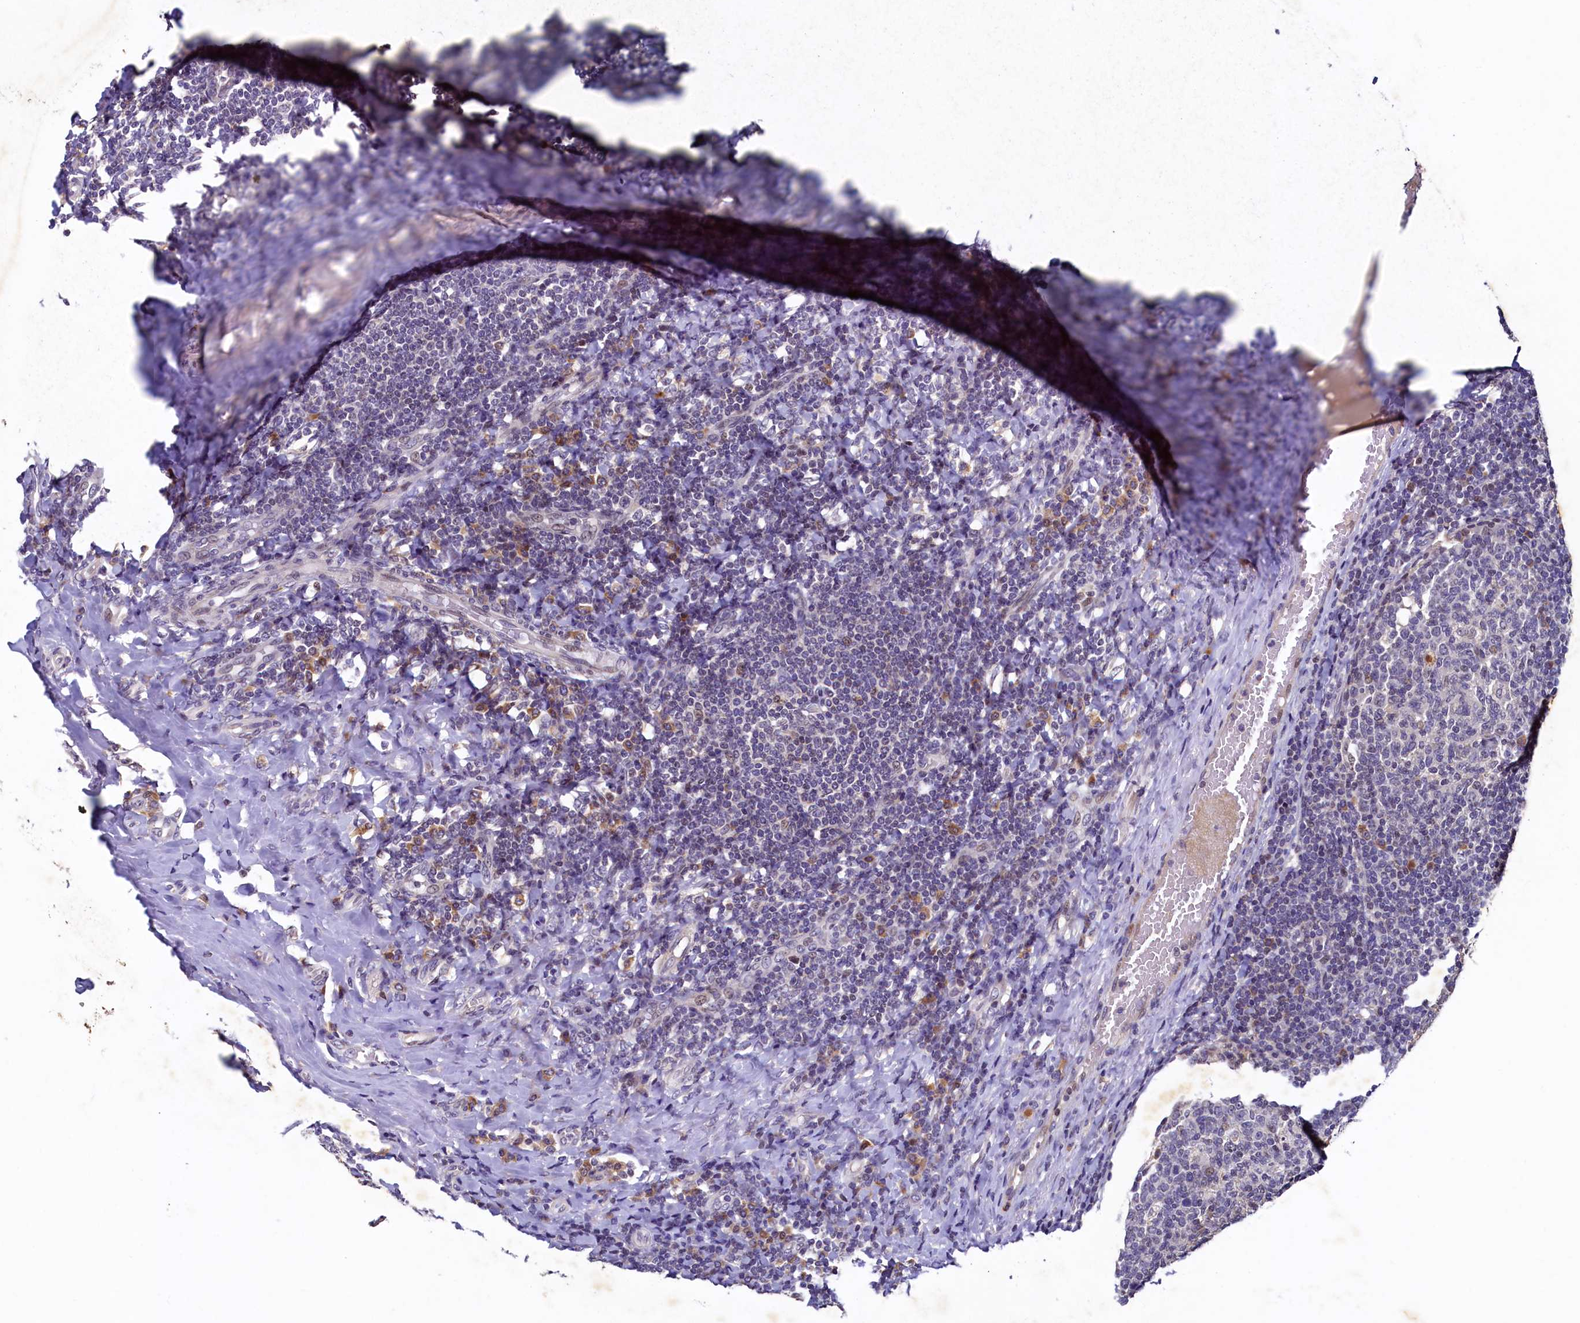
{"staining": {"intensity": "negative", "quantity": "none", "location": "none"}, "tissue": "tonsil", "cell_type": "Germinal center cells", "image_type": "normal", "snomed": [{"axis": "morphology", "description": "Normal tissue, NOS"}, {"axis": "topography", "description": "Tonsil"}], "caption": "Benign tonsil was stained to show a protein in brown. There is no significant positivity in germinal center cells.", "gene": "LATS2", "patient": {"sex": "female", "age": 19}}